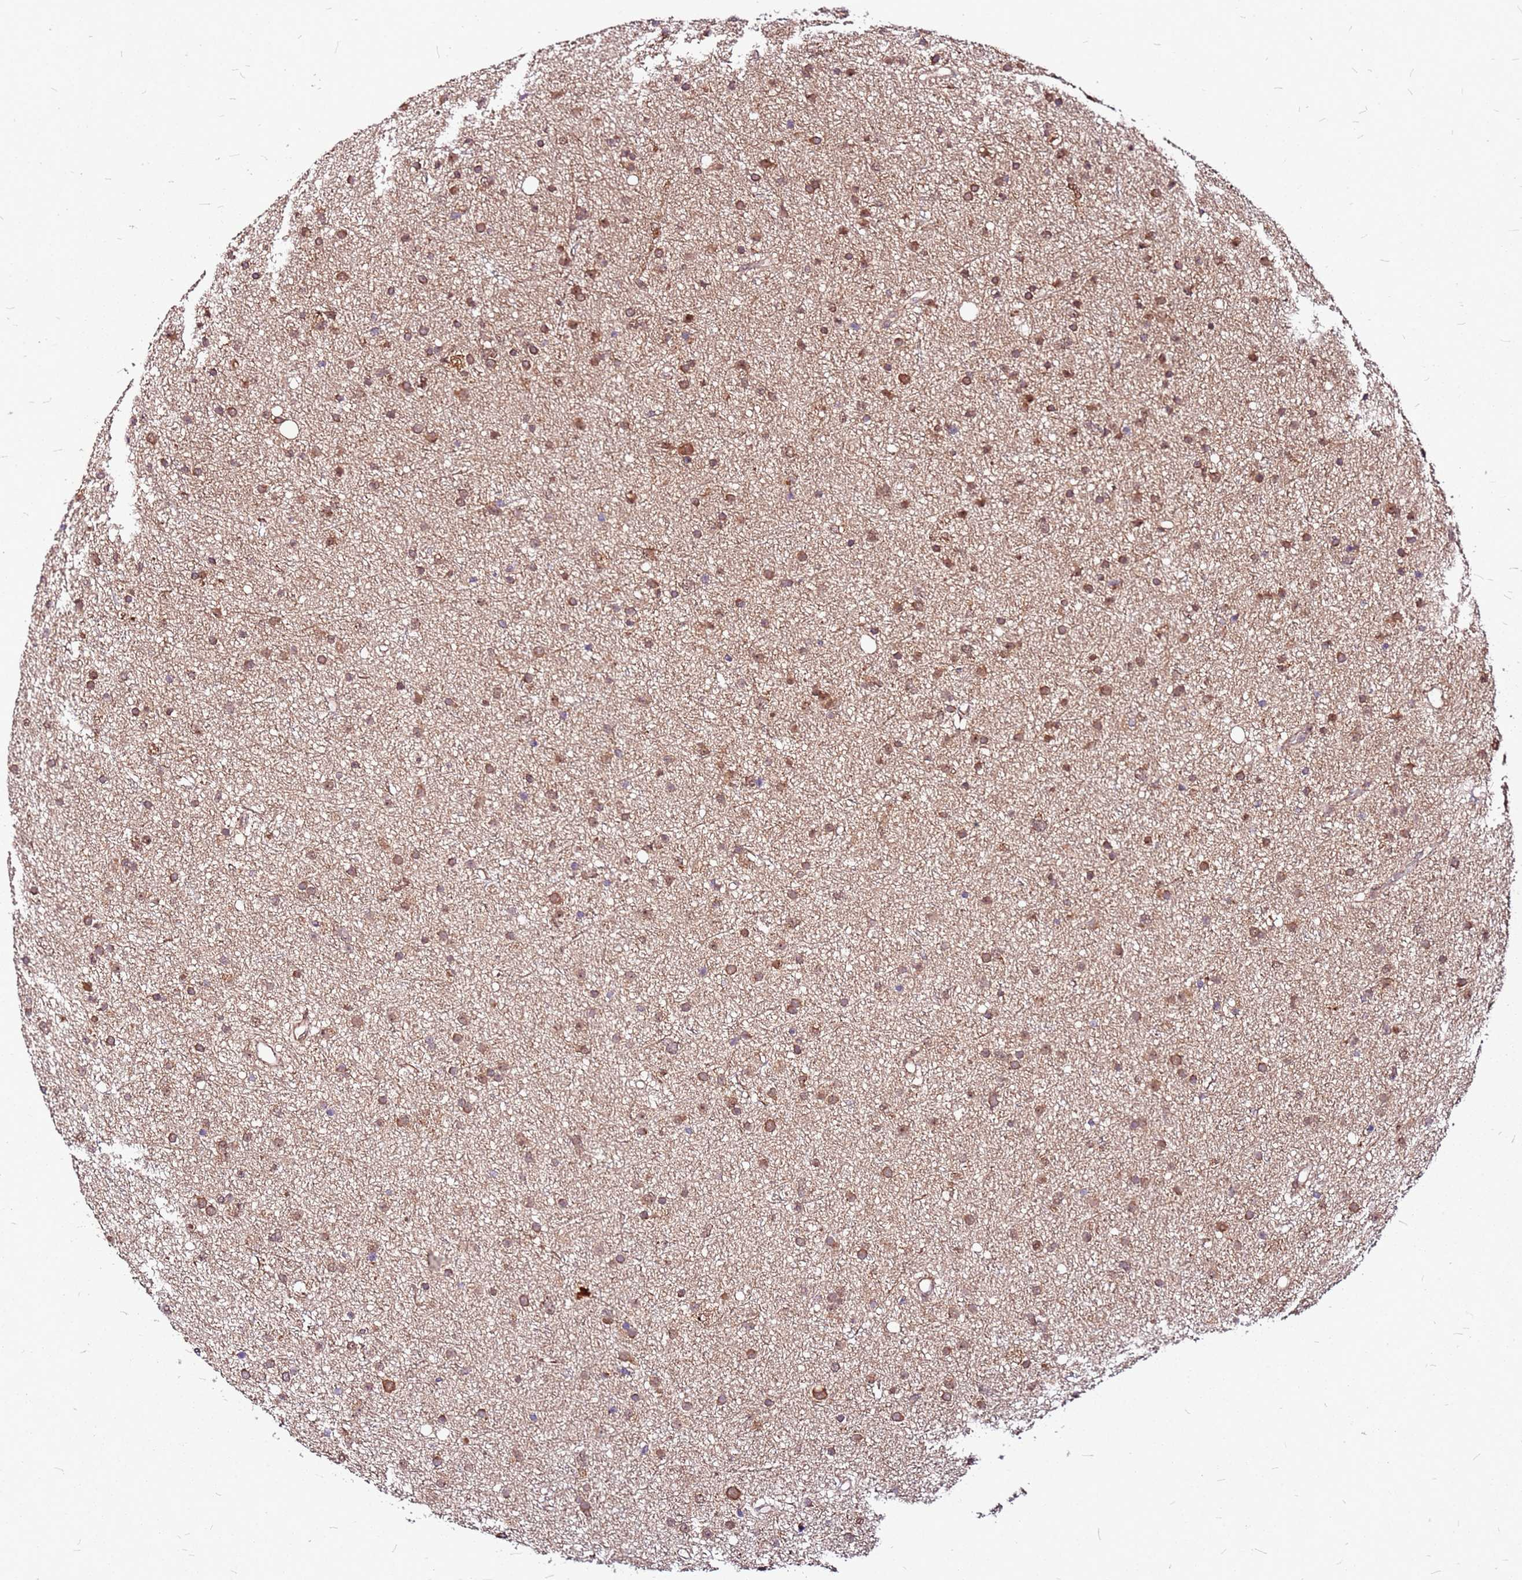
{"staining": {"intensity": "moderate", "quantity": ">75%", "location": "cytoplasmic/membranous"}, "tissue": "glioma", "cell_type": "Tumor cells", "image_type": "cancer", "snomed": [{"axis": "morphology", "description": "Glioma, malignant, Low grade"}, {"axis": "topography", "description": "Cerebral cortex"}], "caption": "Immunohistochemical staining of human malignant glioma (low-grade) displays moderate cytoplasmic/membranous protein positivity in about >75% of tumor cells. (brown staining indicates protein expression, while blue staining denotes nuclei).", "gene": "OR51T1", "patient": {"sex": "female", "age": 39}}